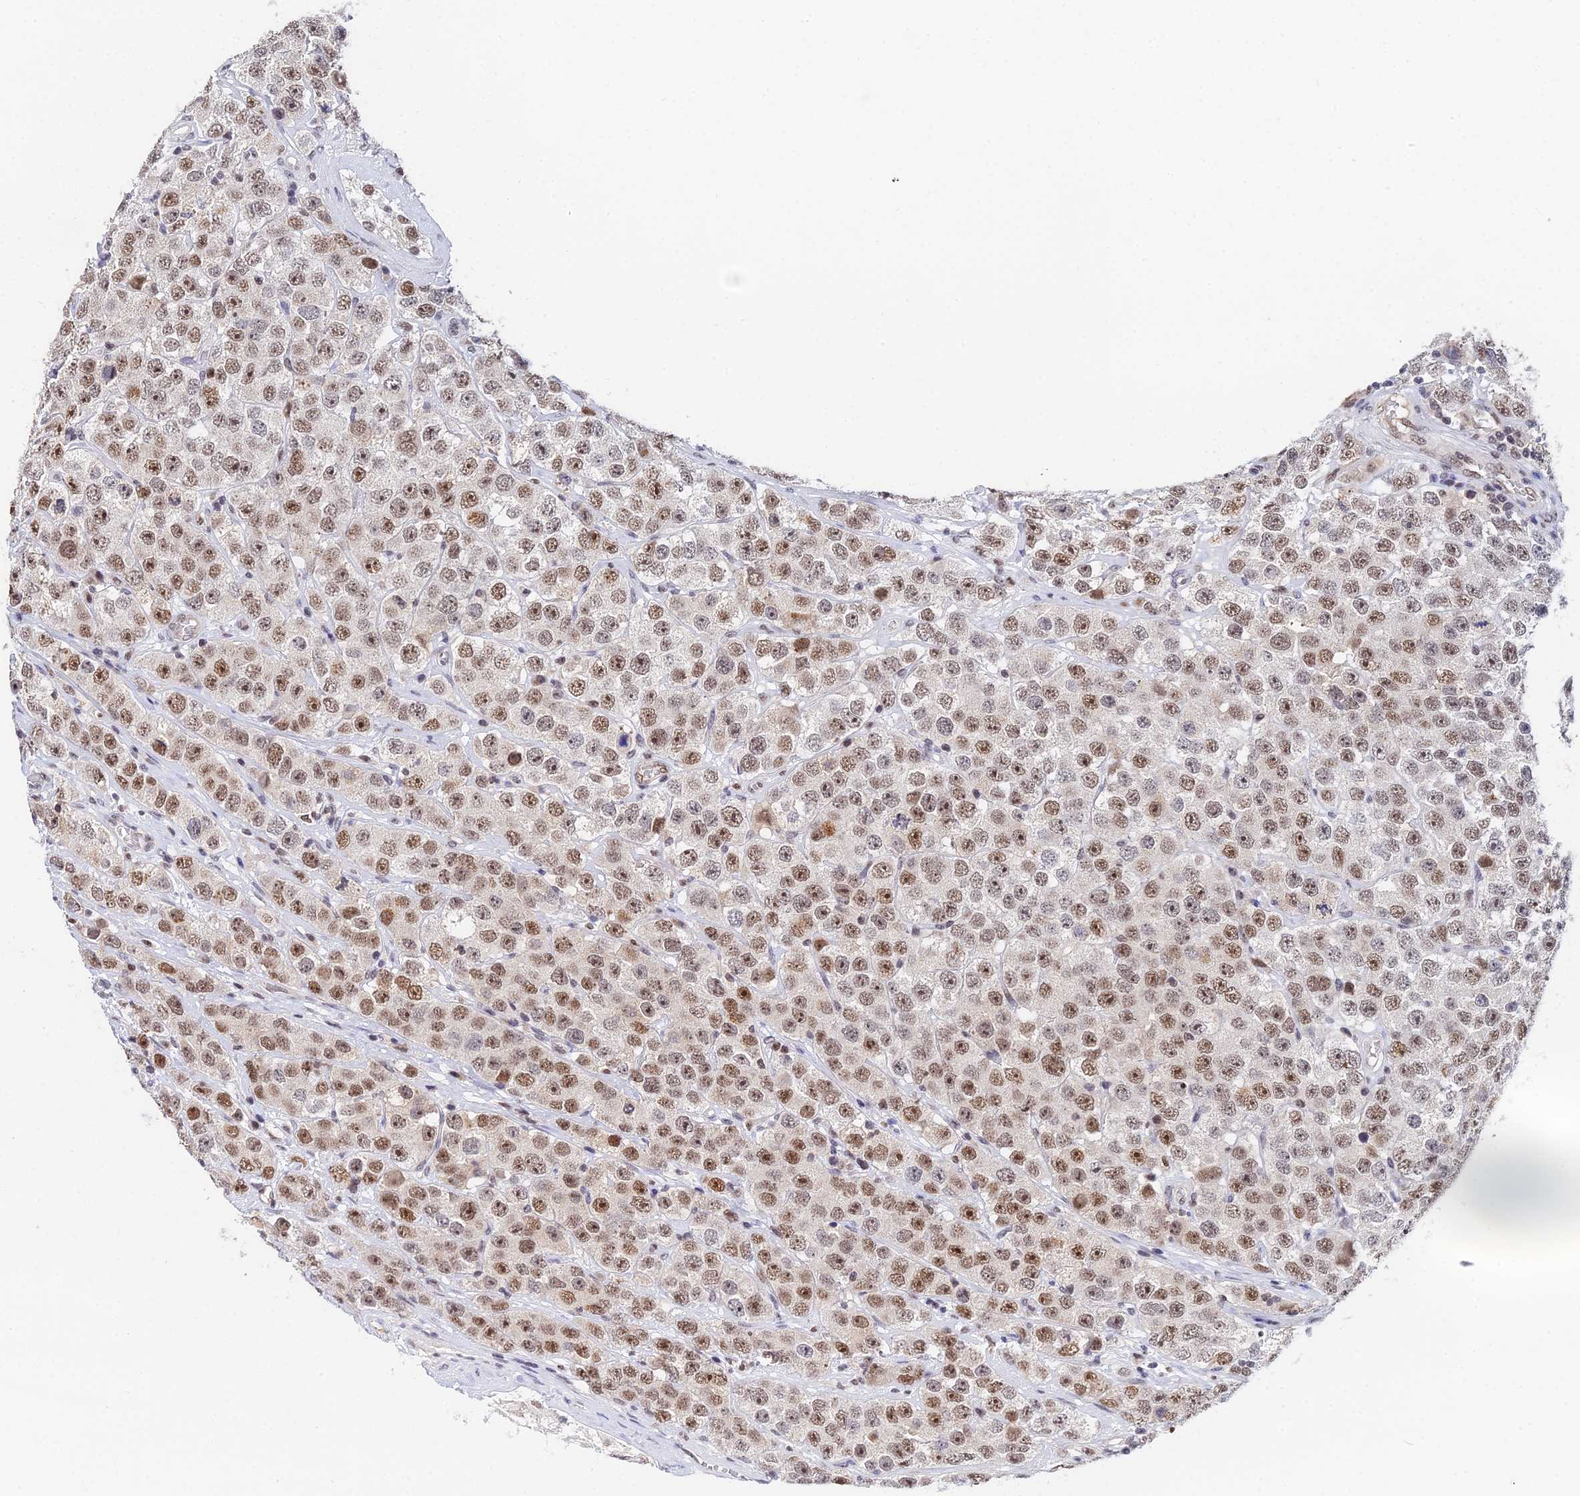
{"staining": {"intensity": "moderate", "quantity": ">75%", "location": "nuclear"}, "tissue": "testis cancer", "cell_type": "Tumor cells", "image_type": "cancer", "snomed": [{"axis": "morphology", "description": "Seminoma, NOS"}, {"axis": "topography", "description": "Testis"}], "caption": "High-power microscopy captured an IHC image of testis cancer (seminoma), revealing moderate nuclear positivity in approximately >75% of tumor cells.", "gene": "EXOSC3", "patient": {"sex": "male", "age": 28}}